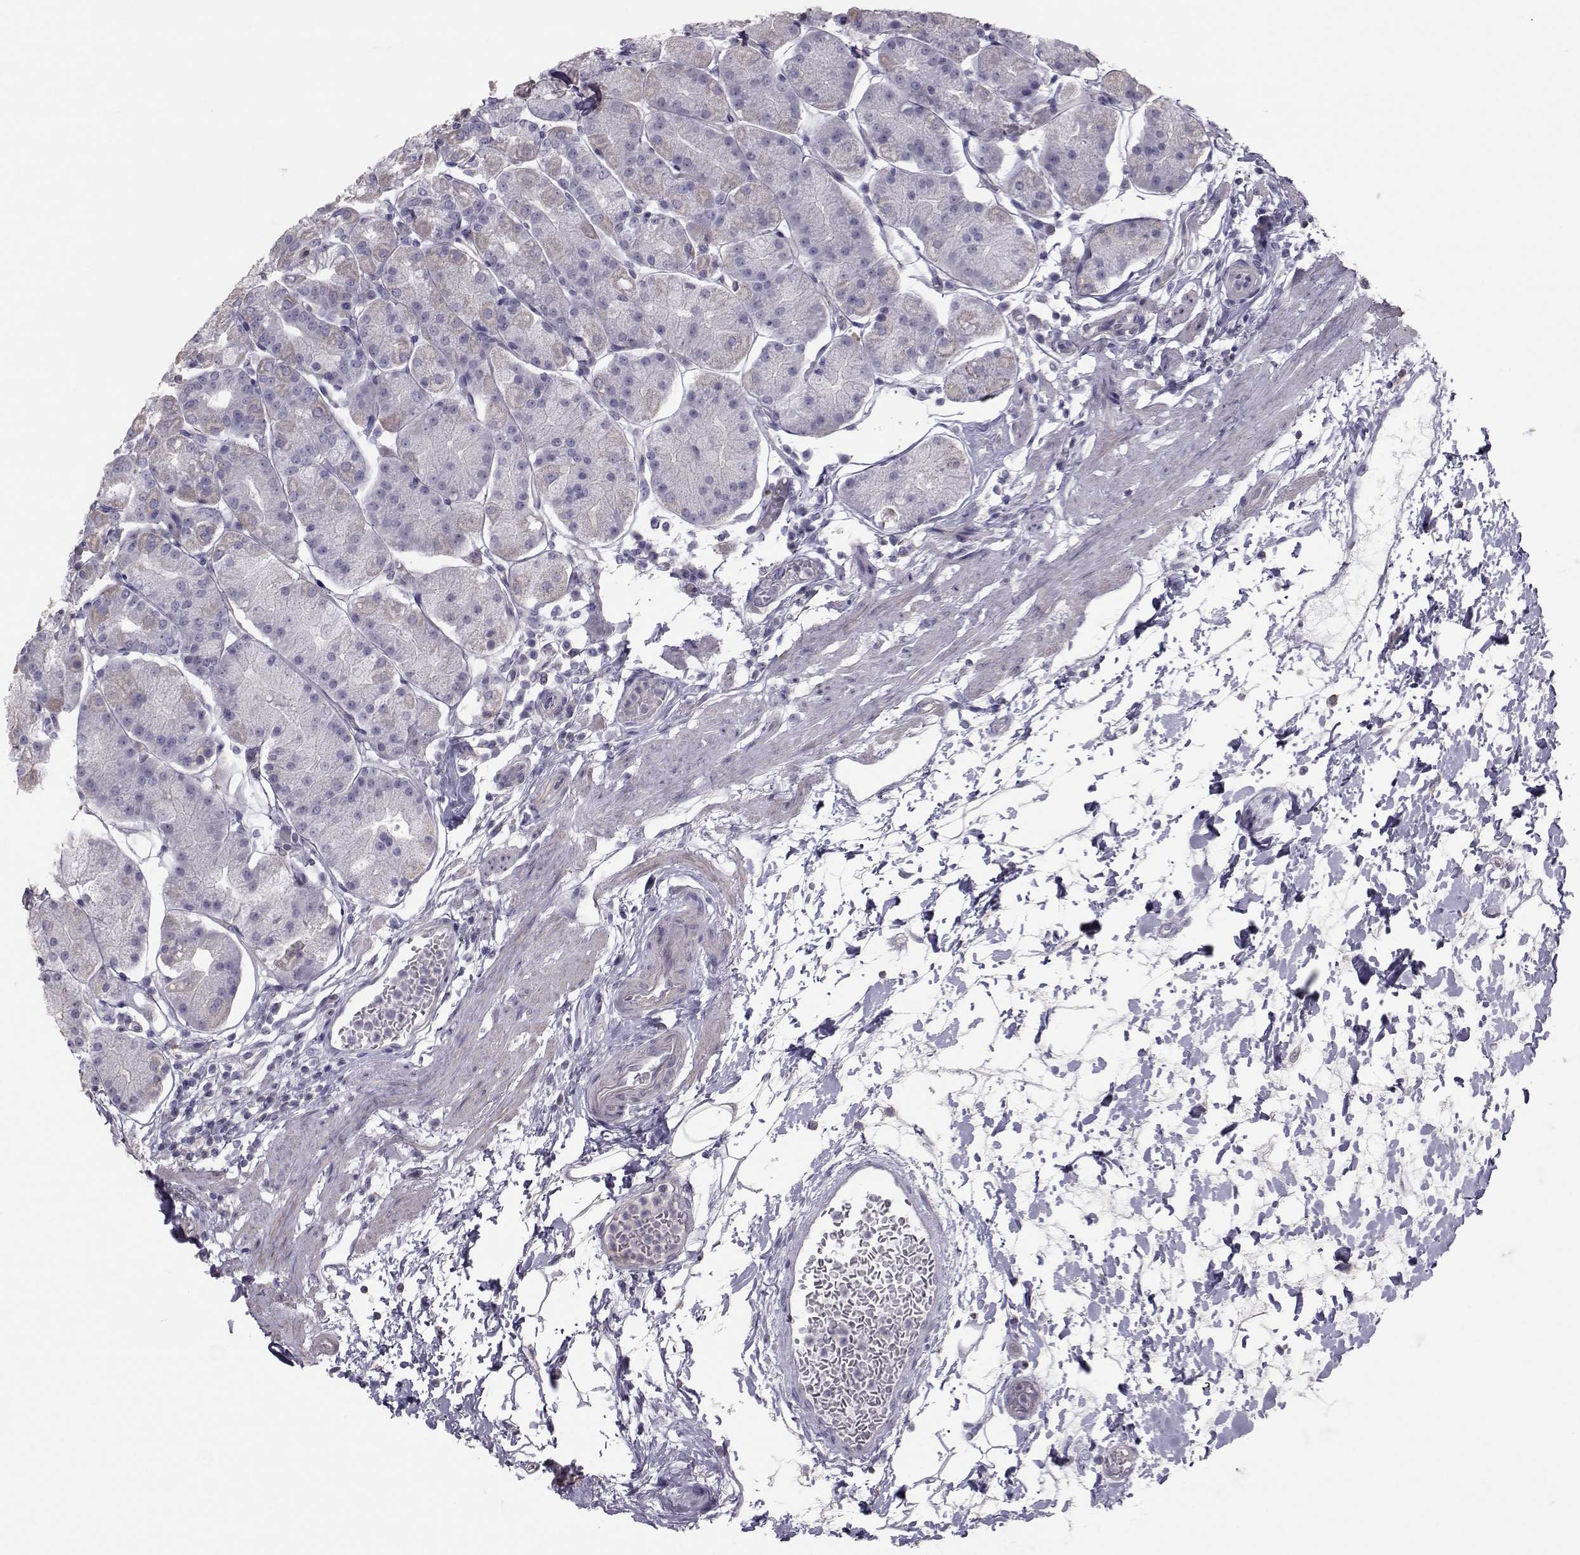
{"staining": {"intensity": "moderate", "quantity": "<25%", "location": "cytoplasmic/membranous"}, "tissue": "stomach", "cell_type": "Glandular cells", "image_type": "normal", "snomed": [{"axis": "morphology", "description": "Normal tissue, NOS"}, {"axis": "topography", "description": "Stomach"}], "caption": "Protein expression analysis of normal human stomach reveals moderate cytoplasmic/membranous positivity in approximately <25% of glandular cells.", "gene": "GARIN3", "patient": {"sex": "male", "age": 54}}